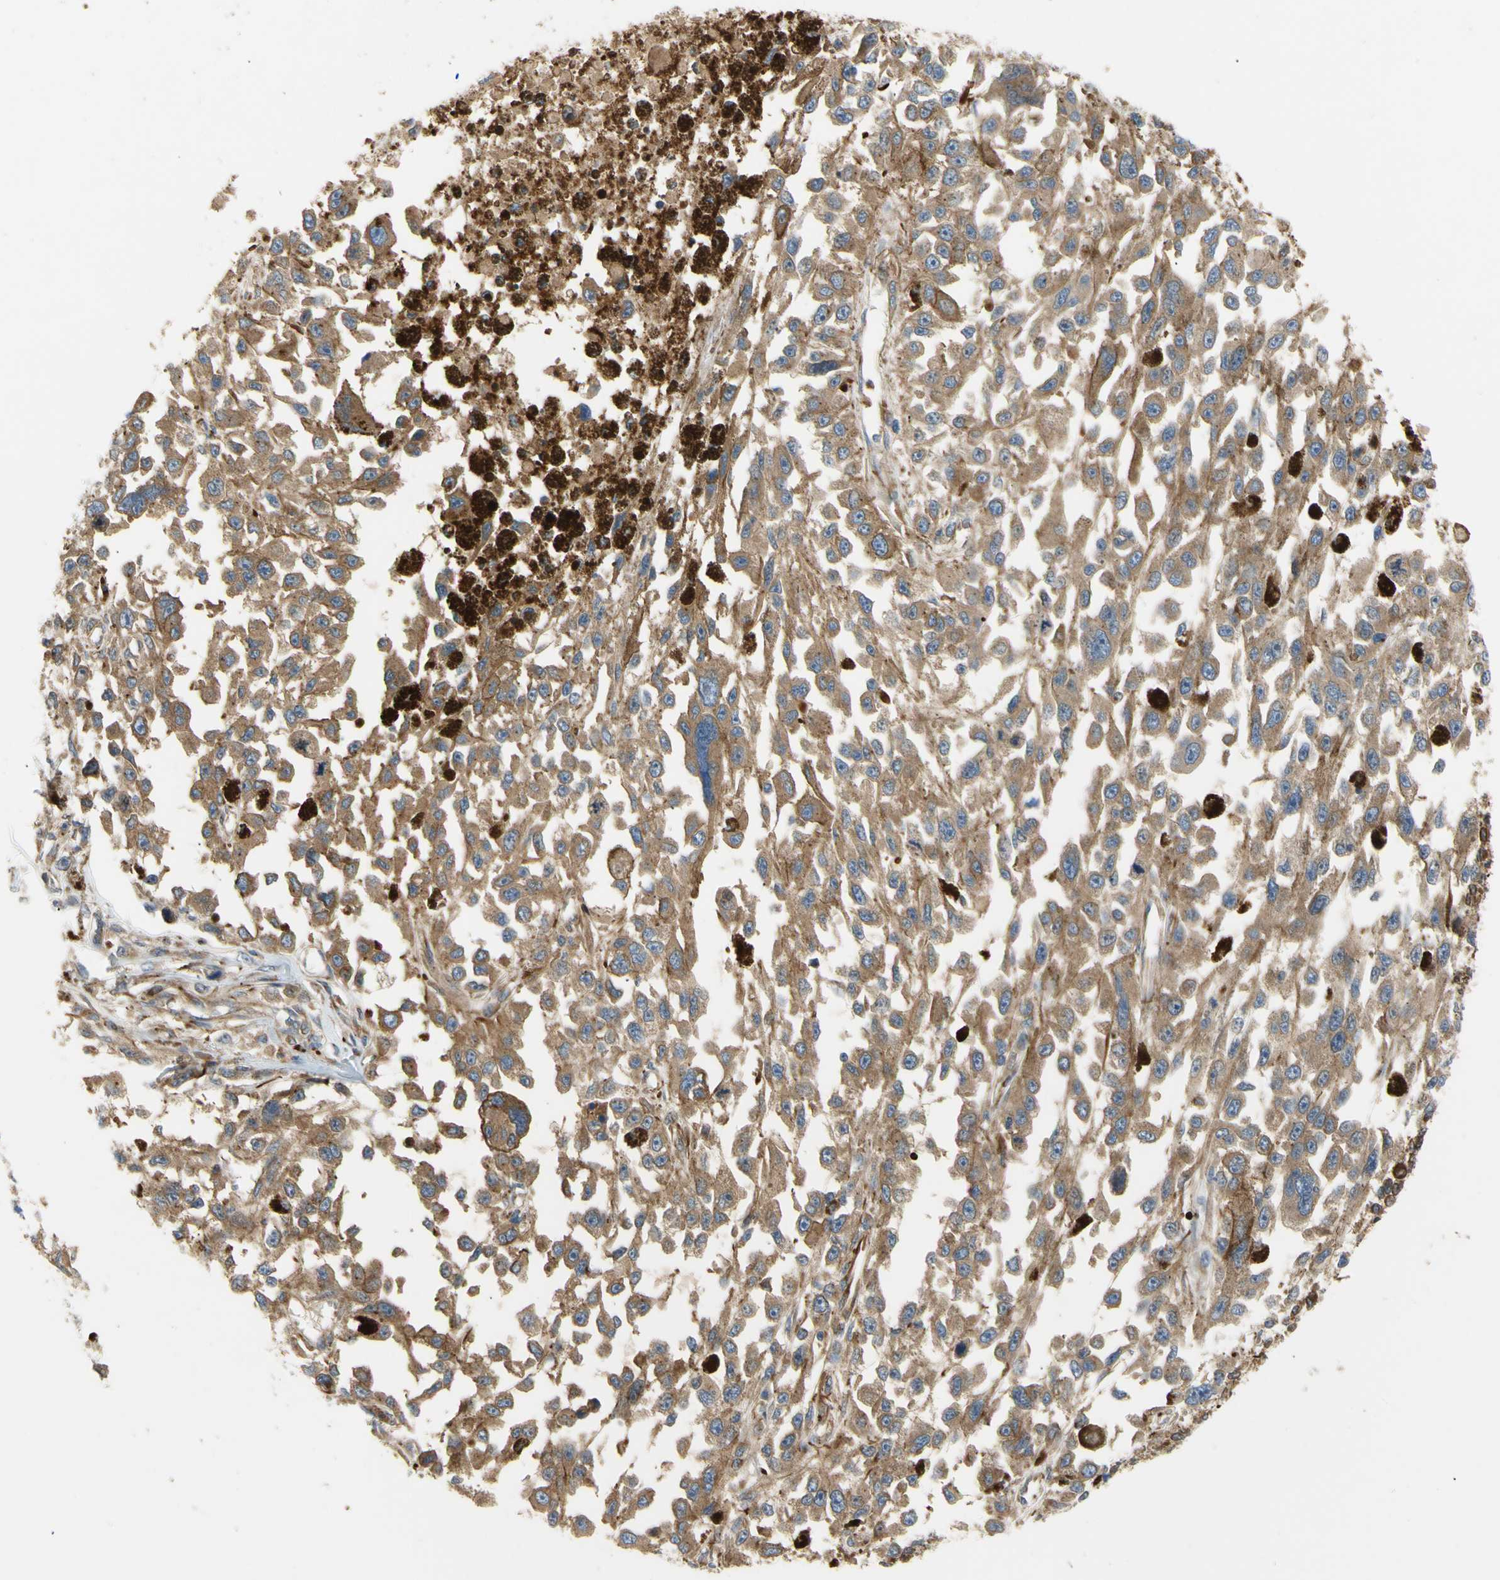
{"staining": {"intensity": "moderate", "quantity": ">75%", "location": "cytoplasmic/membranous"}, "tissue": "melanoma", "cell_type": "Tumor cells", "image_type": "cancer", "snomed": [{"axis": "morphology", "description": "Malignant melanoma, Metastatic site"}, {"axis": "topography", "description": "Lymph node"}], "caption": "A micrograph of malignant melanoma (metastatic site) stained for a protein demonstrates moderate cytoplasmic/membranous brown staining in tumor cells. (DAB IHC, brown staining for protein, blue staining for nuclei).", "gene": "TUBG2", "patient": {"sex": "male", "age": 59}}